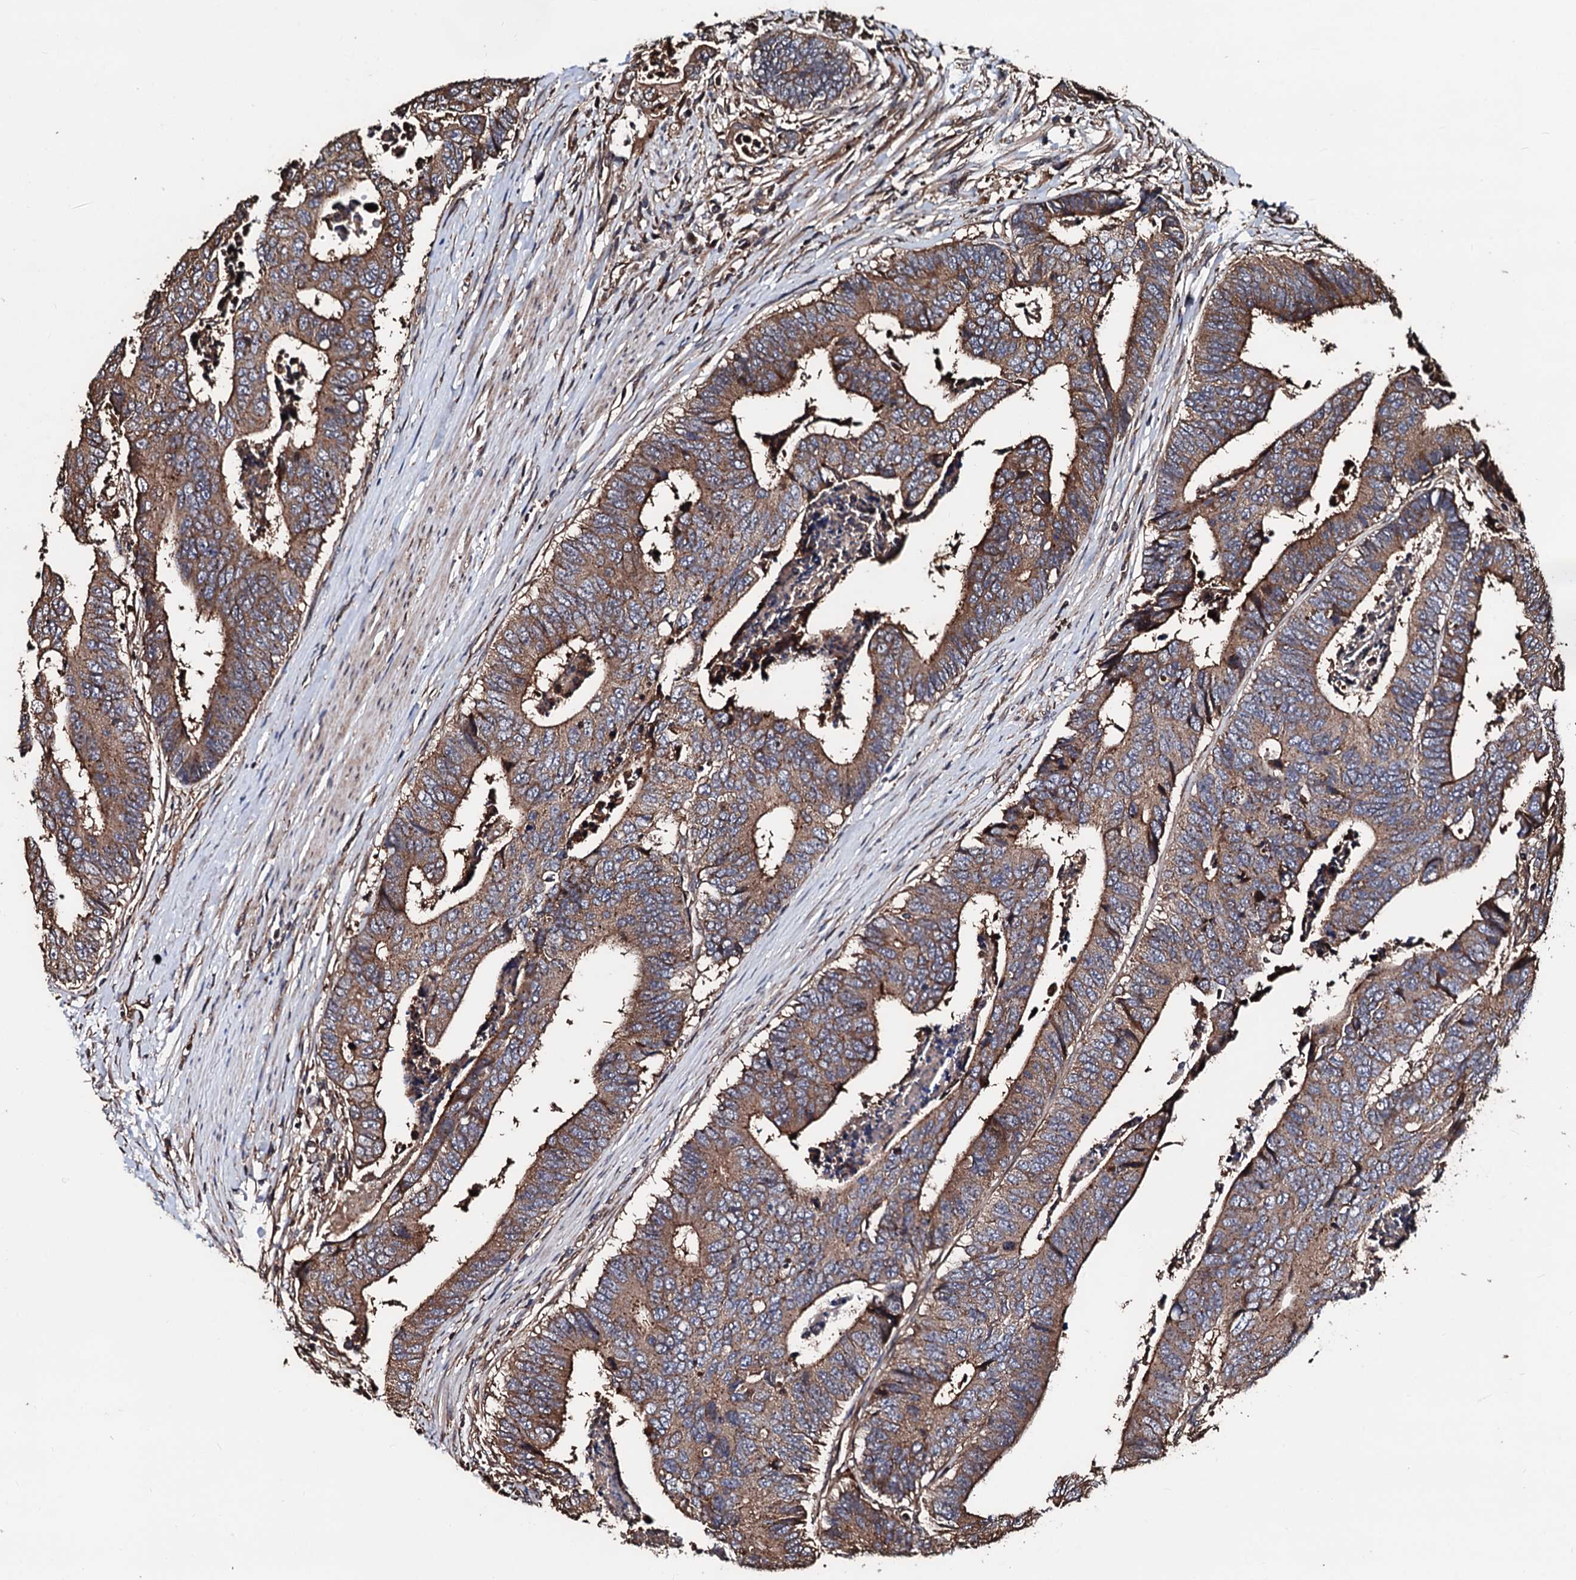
{"staining": {"intensity": "moderate", "quantity": ">75%", "location": "cytoplasmic/membranous"}, "tissue": "colorectal cancer", "cell_type": "Tumor cells", "image_type": "cancer", "snomed": [{"axis": "morphology", "description": "Adenocarcinoma, NOS"}, {"axis": "topography", "description": "Rectum"}], "caption": "The immunohistochemical stain shows moderate cytoplasmic/membranous staining in tumor cells of colorectal cancer tissue. (brown staining indicates protein expression, while blue staining denotes nuclei).", "gene": "CKAP5", "patient": {"sex": "male", "age": 84}}